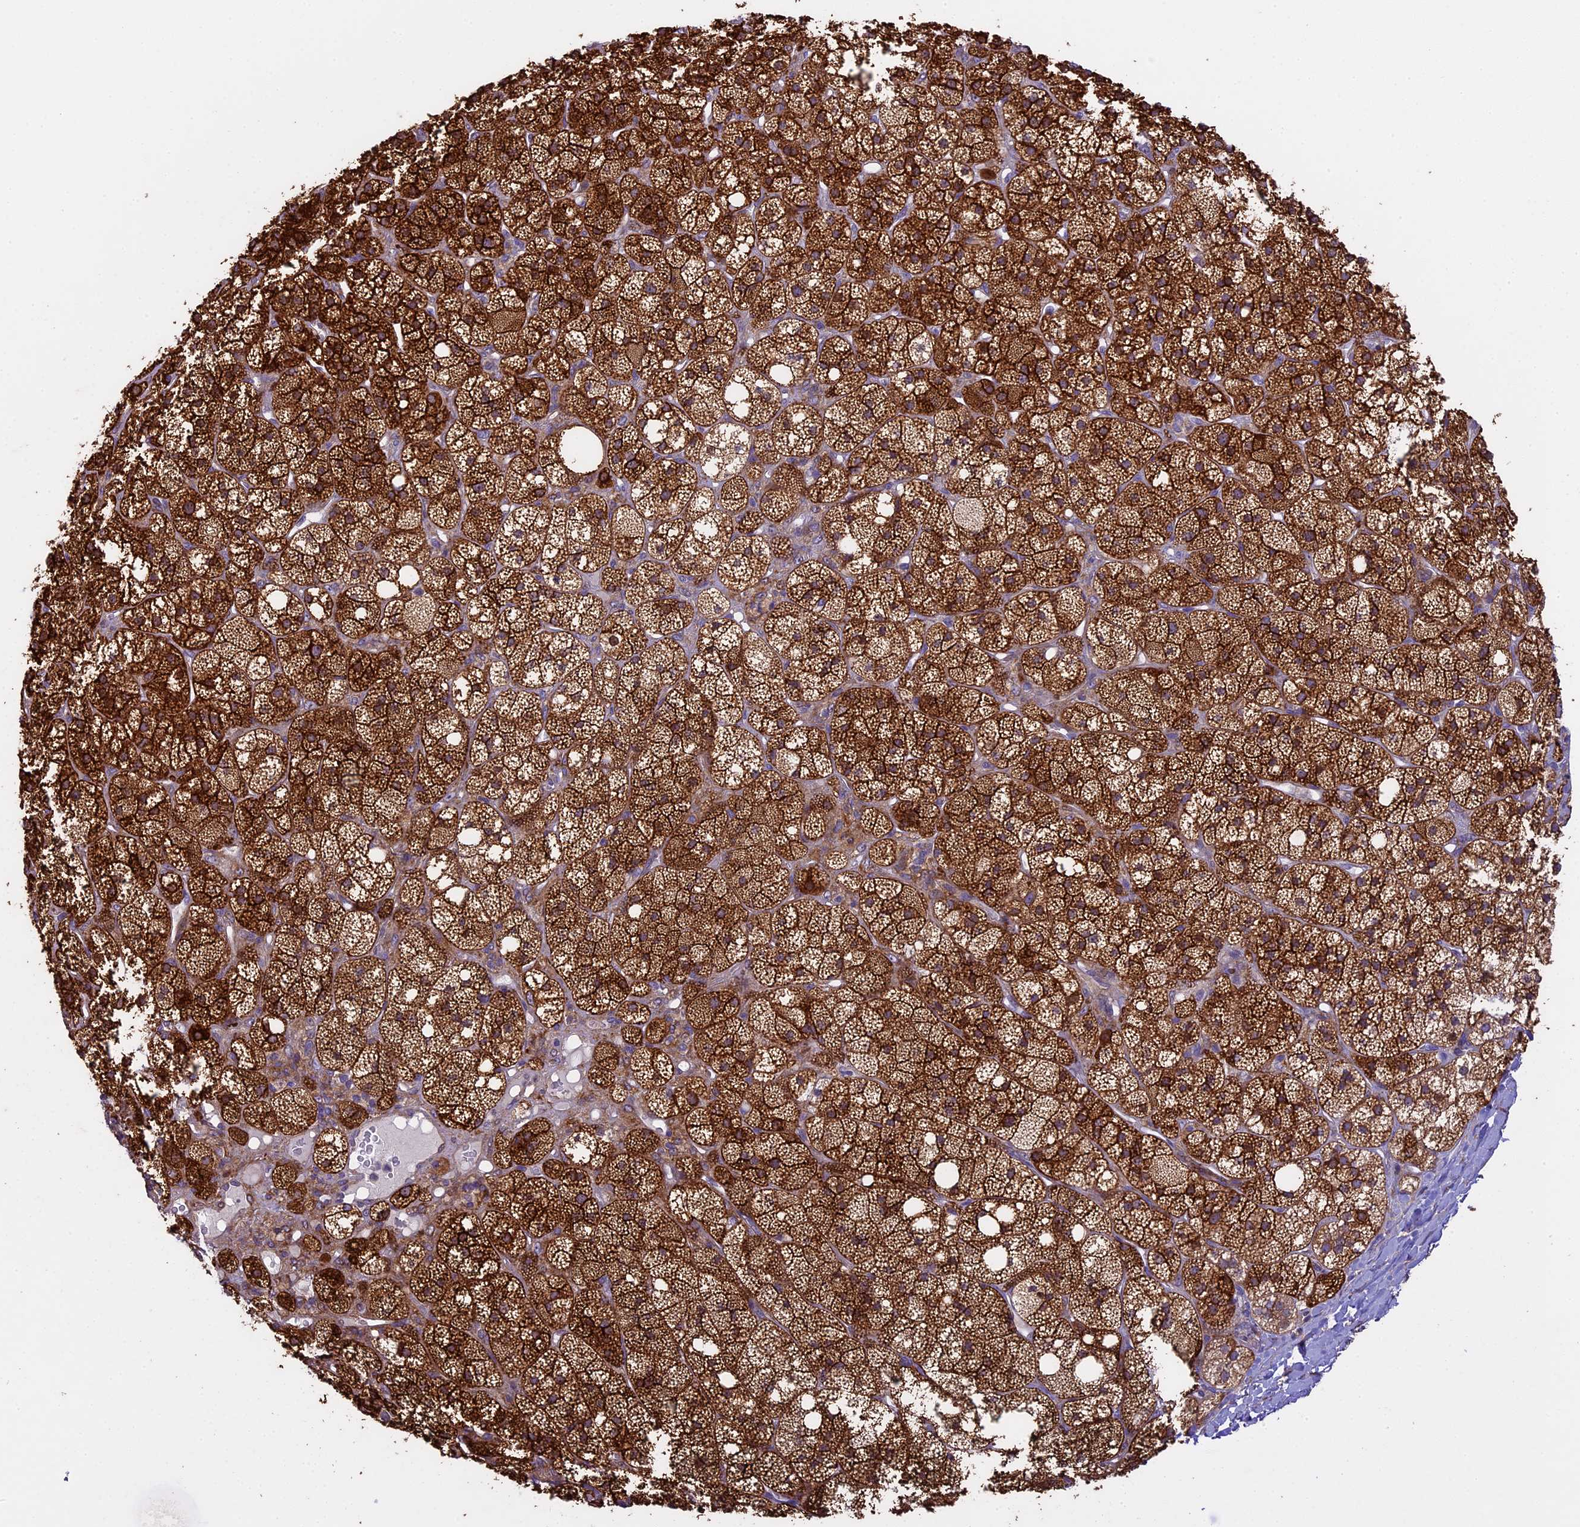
{"staining": {"intensity": "strong", "quantity": ">75%", "location": "cytoplasmic/membranous"}, "tissue": "adrenal gland", "cell_type": "Glandular cells", "image_type": "normal", "snomed": [{"axis": "morphology", "description": "Normal tissue, NOS"}, {"axis": "topography", "description": "Adrenal gland"}], "caption": "Protein staining of benign adrenal gland demonstrates strong cytoplasmic/membranous expression in approximately >75% of glandular cells.", "gene": "SPIRE1", "patient": {"sex": "male", "age": 61}}